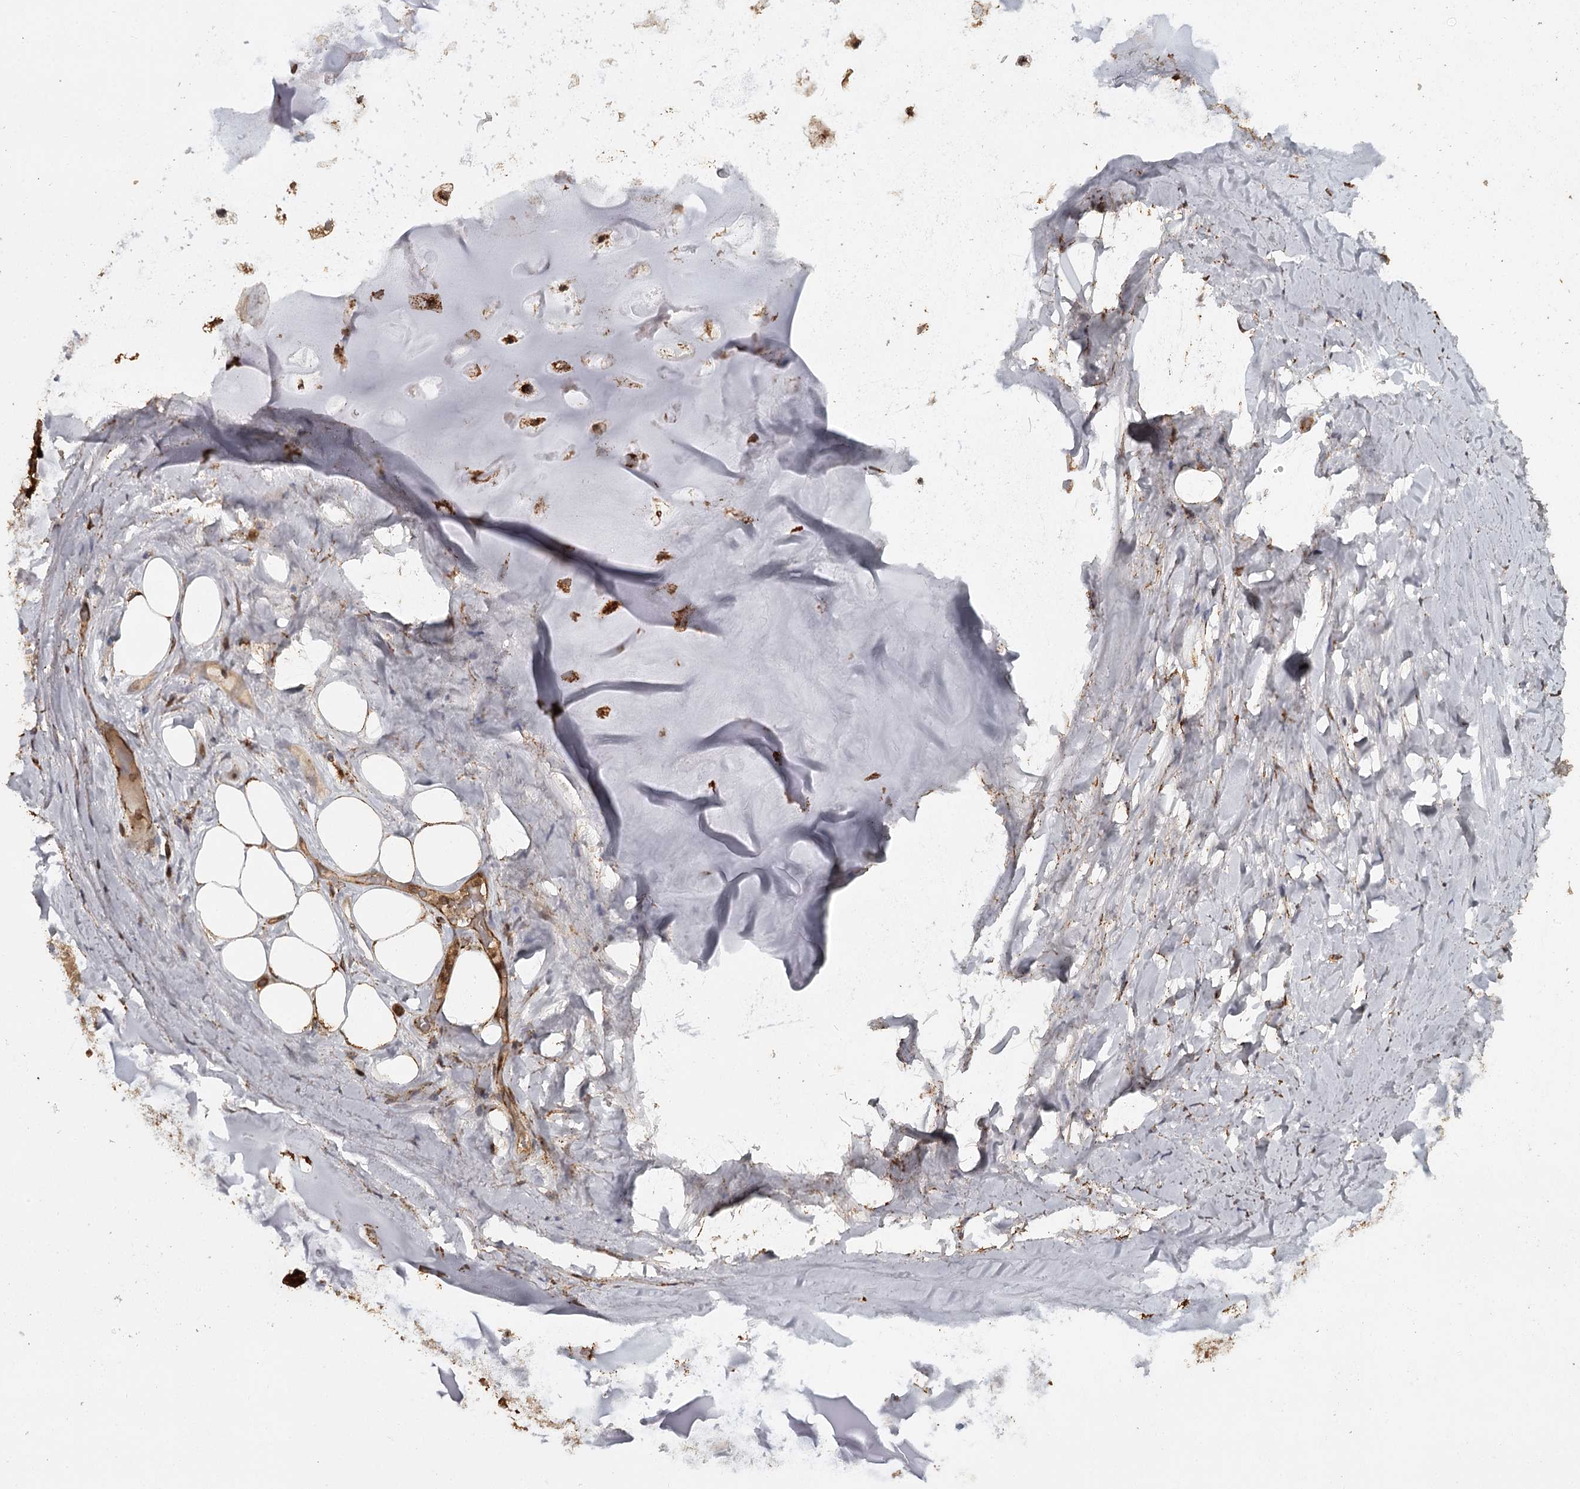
{"staining": {"intensity": "moderate", "quantity": "<25%", "location": "cytoplasmic/membranous"}, "tissue": "adipose tissue", "cell_type": "Adipocytes", "image_type": "normal", "snomed": [{"axis": "morphology", "description": "Normal tissue, NOS"}, {"axis": "topography", "description": "Lymph node"}, {"axis": "topography", "description": "Cartilage tissue"}, {"axis": "topography", "description": "Bronchus"}], "caption": "High-power microscopy captured an immunohistochemistry image of unremarkable adipose tissue, revealing moderate cytoplasmic/membranous staining in approximately <25% of adipocytes.", "gene": "FAXC", "patient": {"sex": "male", "age": 63}}